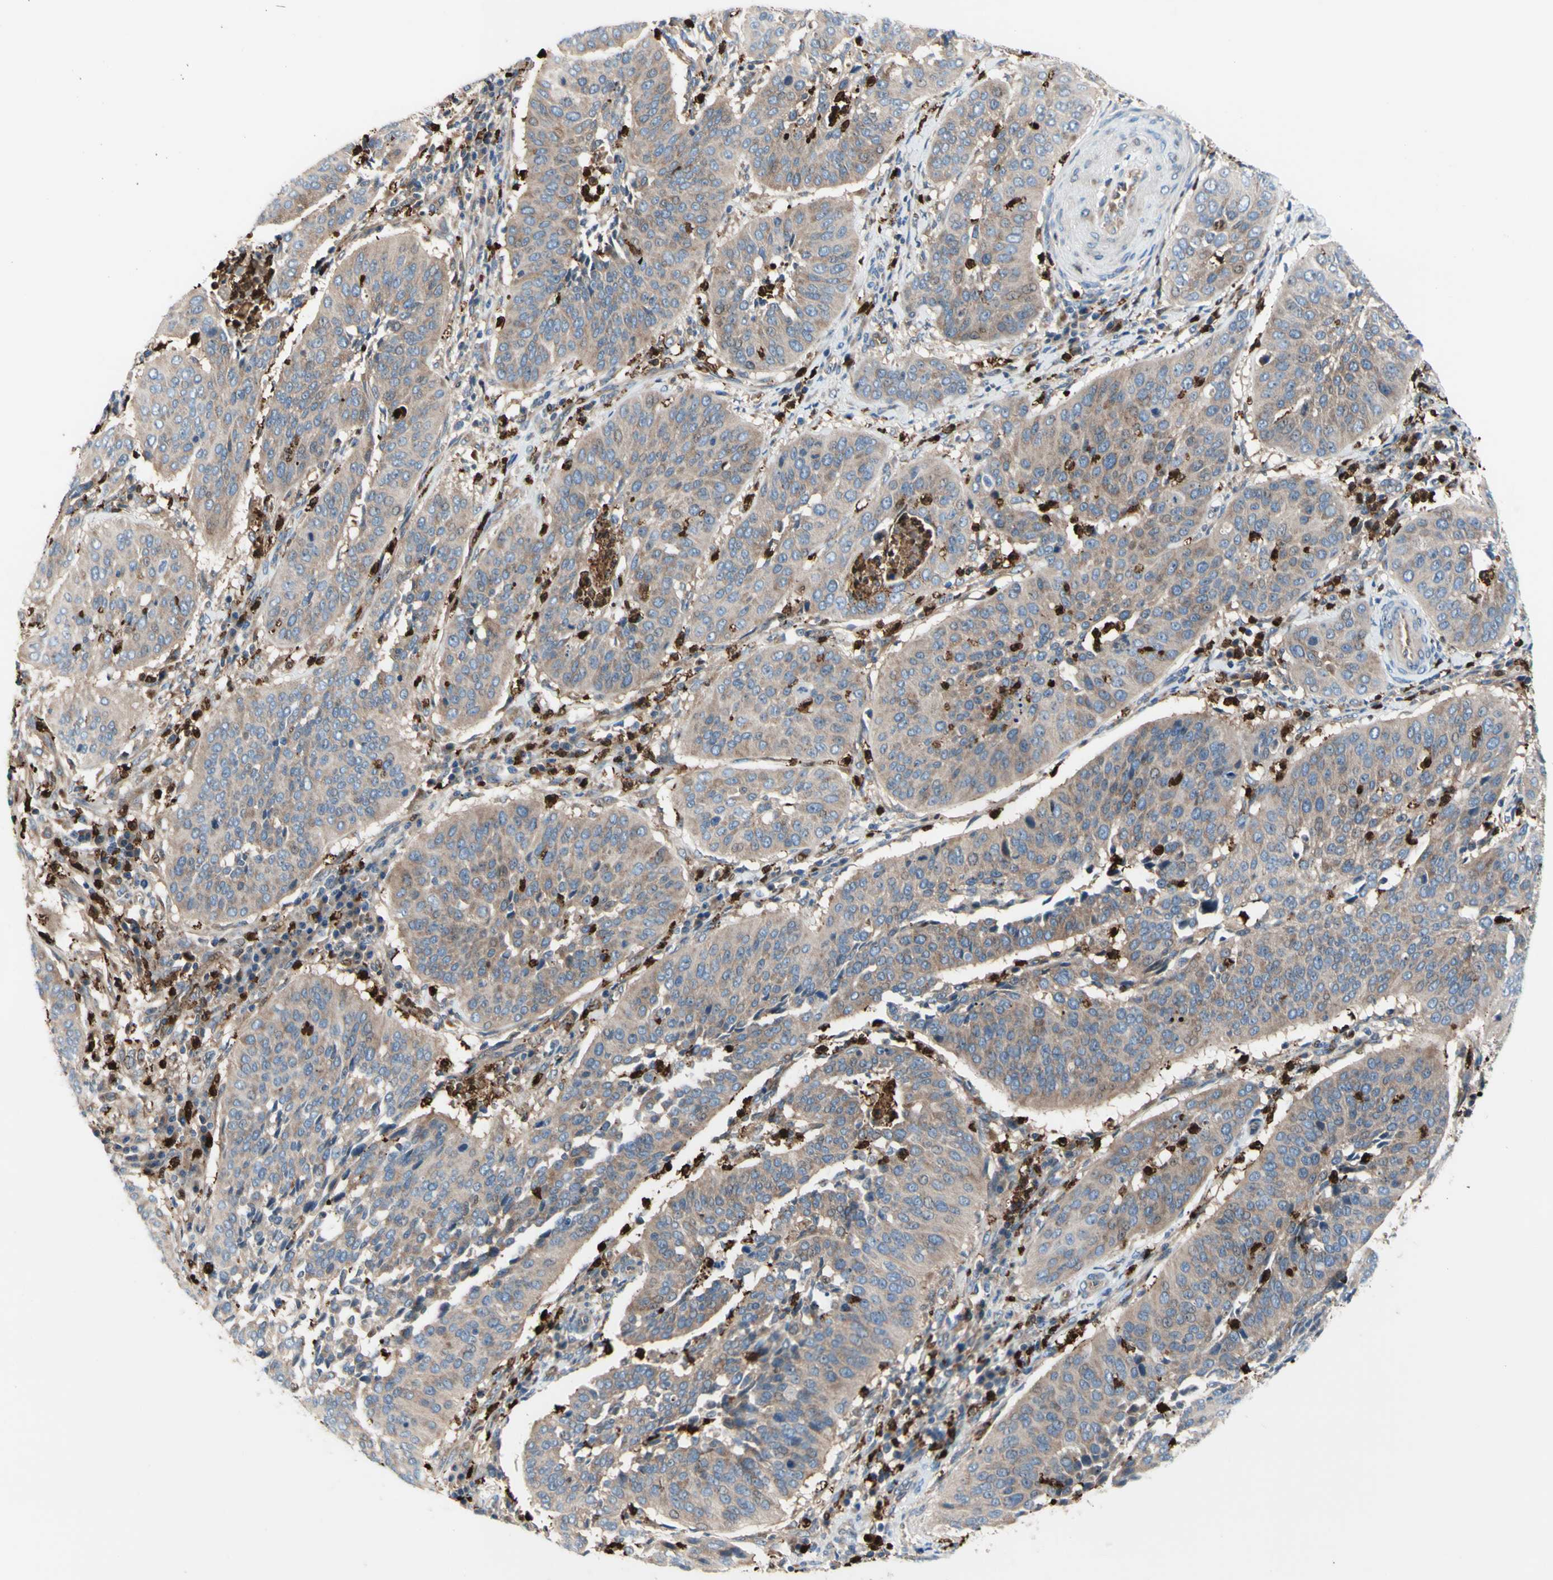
{"staining": {"intensity": "weak", "quantity": ">75%", "location": "cytoplasmic/membranous"}, "tissue": "cervical cancer", "cell_type": "Tumor cells", "image_type": "cancer", "snomed": [{"axis": "morphology", "description": "Normal tissue, NOS"}, {"axis": "morphology", "description": "Squamous cell carcinoma, NOS"}, {"axis": "topography", "description": "Cervix"}], "caption": "Cervical cancer stained with immunohistochemistry (IHC) displays weak cytoplasmic/membranous expression in approximately >75% of tumor cells. Using DAB (3,3'-diaminobenzidine) (brown) and hematoxylin (blue) stains, captured at high magnification using brightfield microscopy.", "gene": "USP9X", "patient": {"sex": "female", "age": 39}}